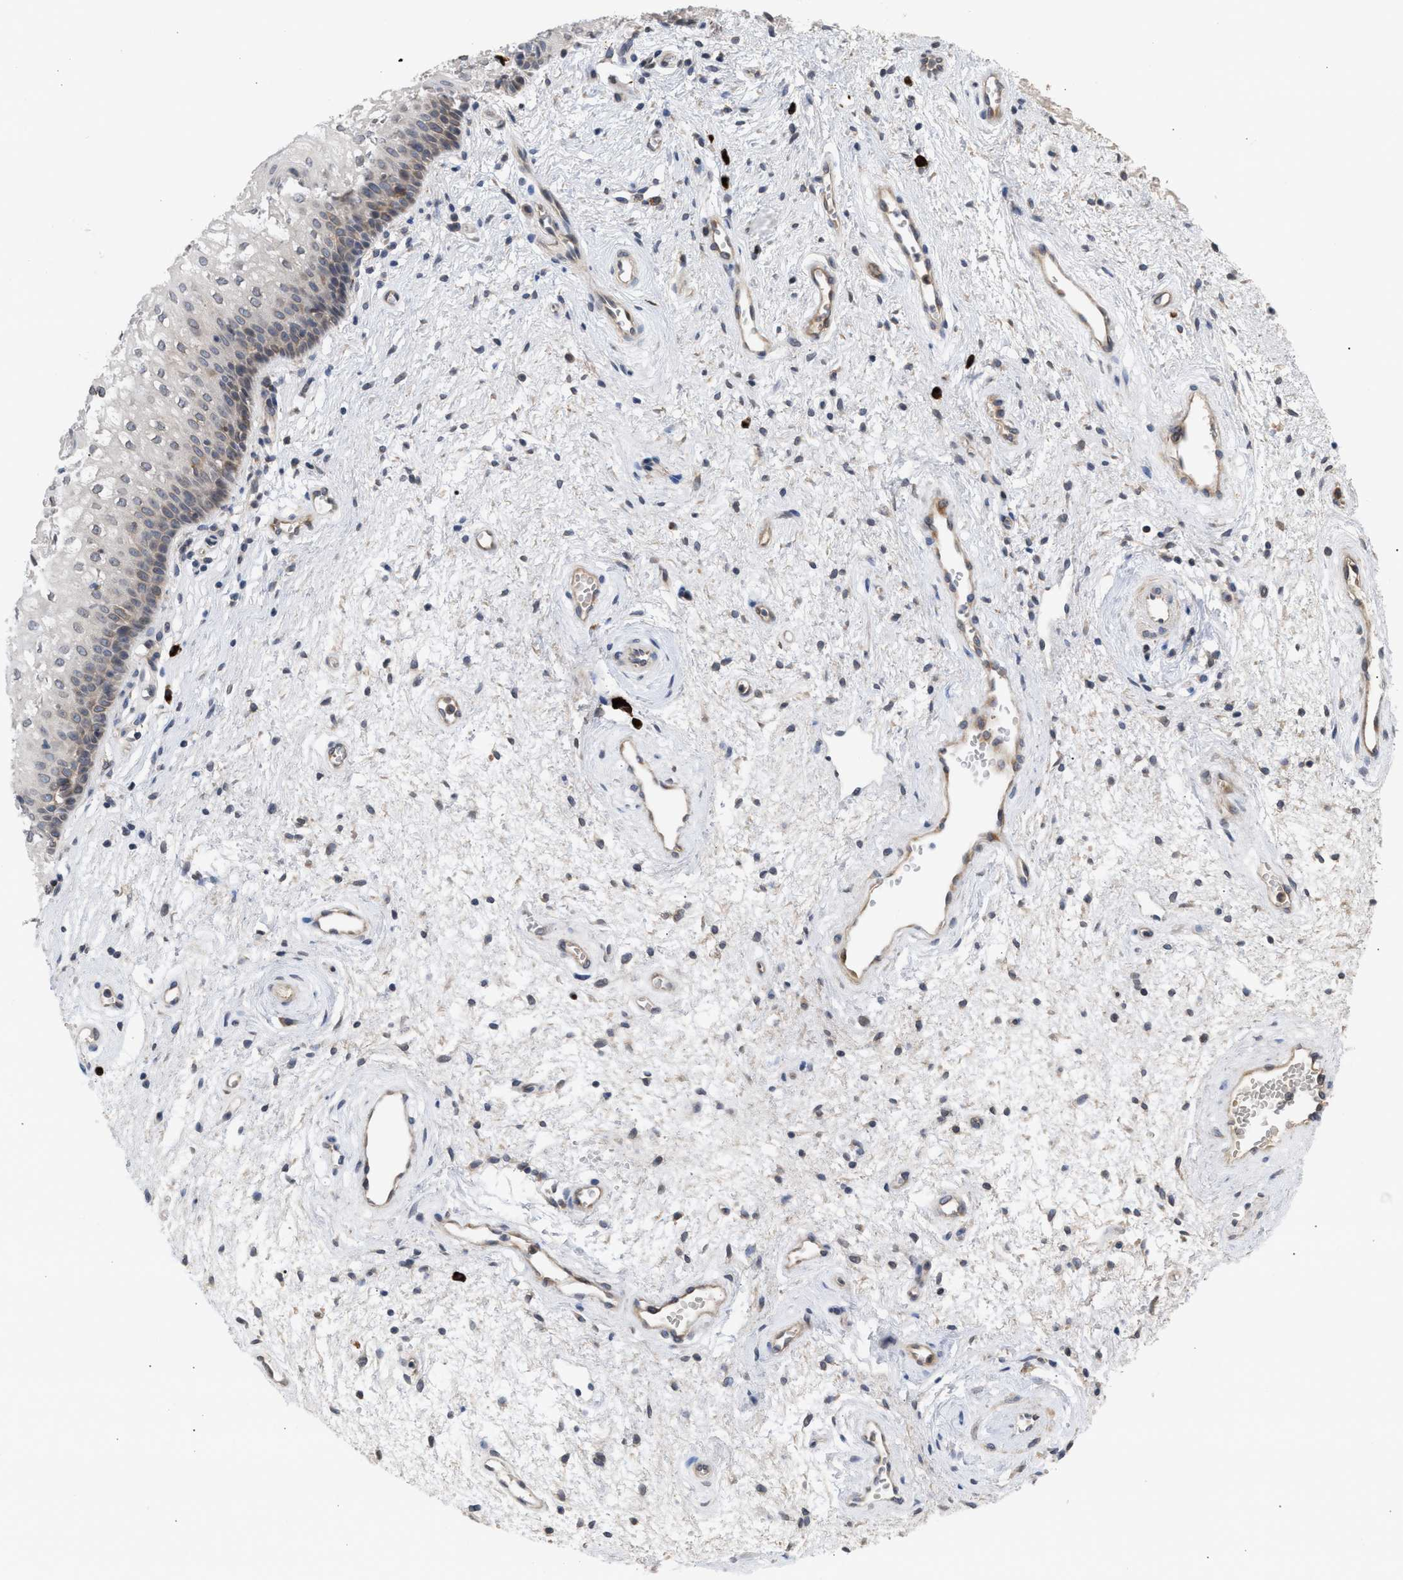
{"staining": {"intensity": "weak", "quantity": "<25%", "location": "cytoplasmic/membranous,nuclear"}, "tissue": "vagina", "cell_type": "Squamous epithelial cells", "image_type": "normal", "snomed": [{"axis": "morphology", "description": "Normal tissue, NOS"}, {"axis": "topography", "description": "Vagina"}], "caption": "Immunohistochemistry image of normal human vagina stained for a protein (brown), which shows no positivity in squamous epithelial cells.", "gene": "NUP62", "patient": {"sex": "female", "age": 34}}